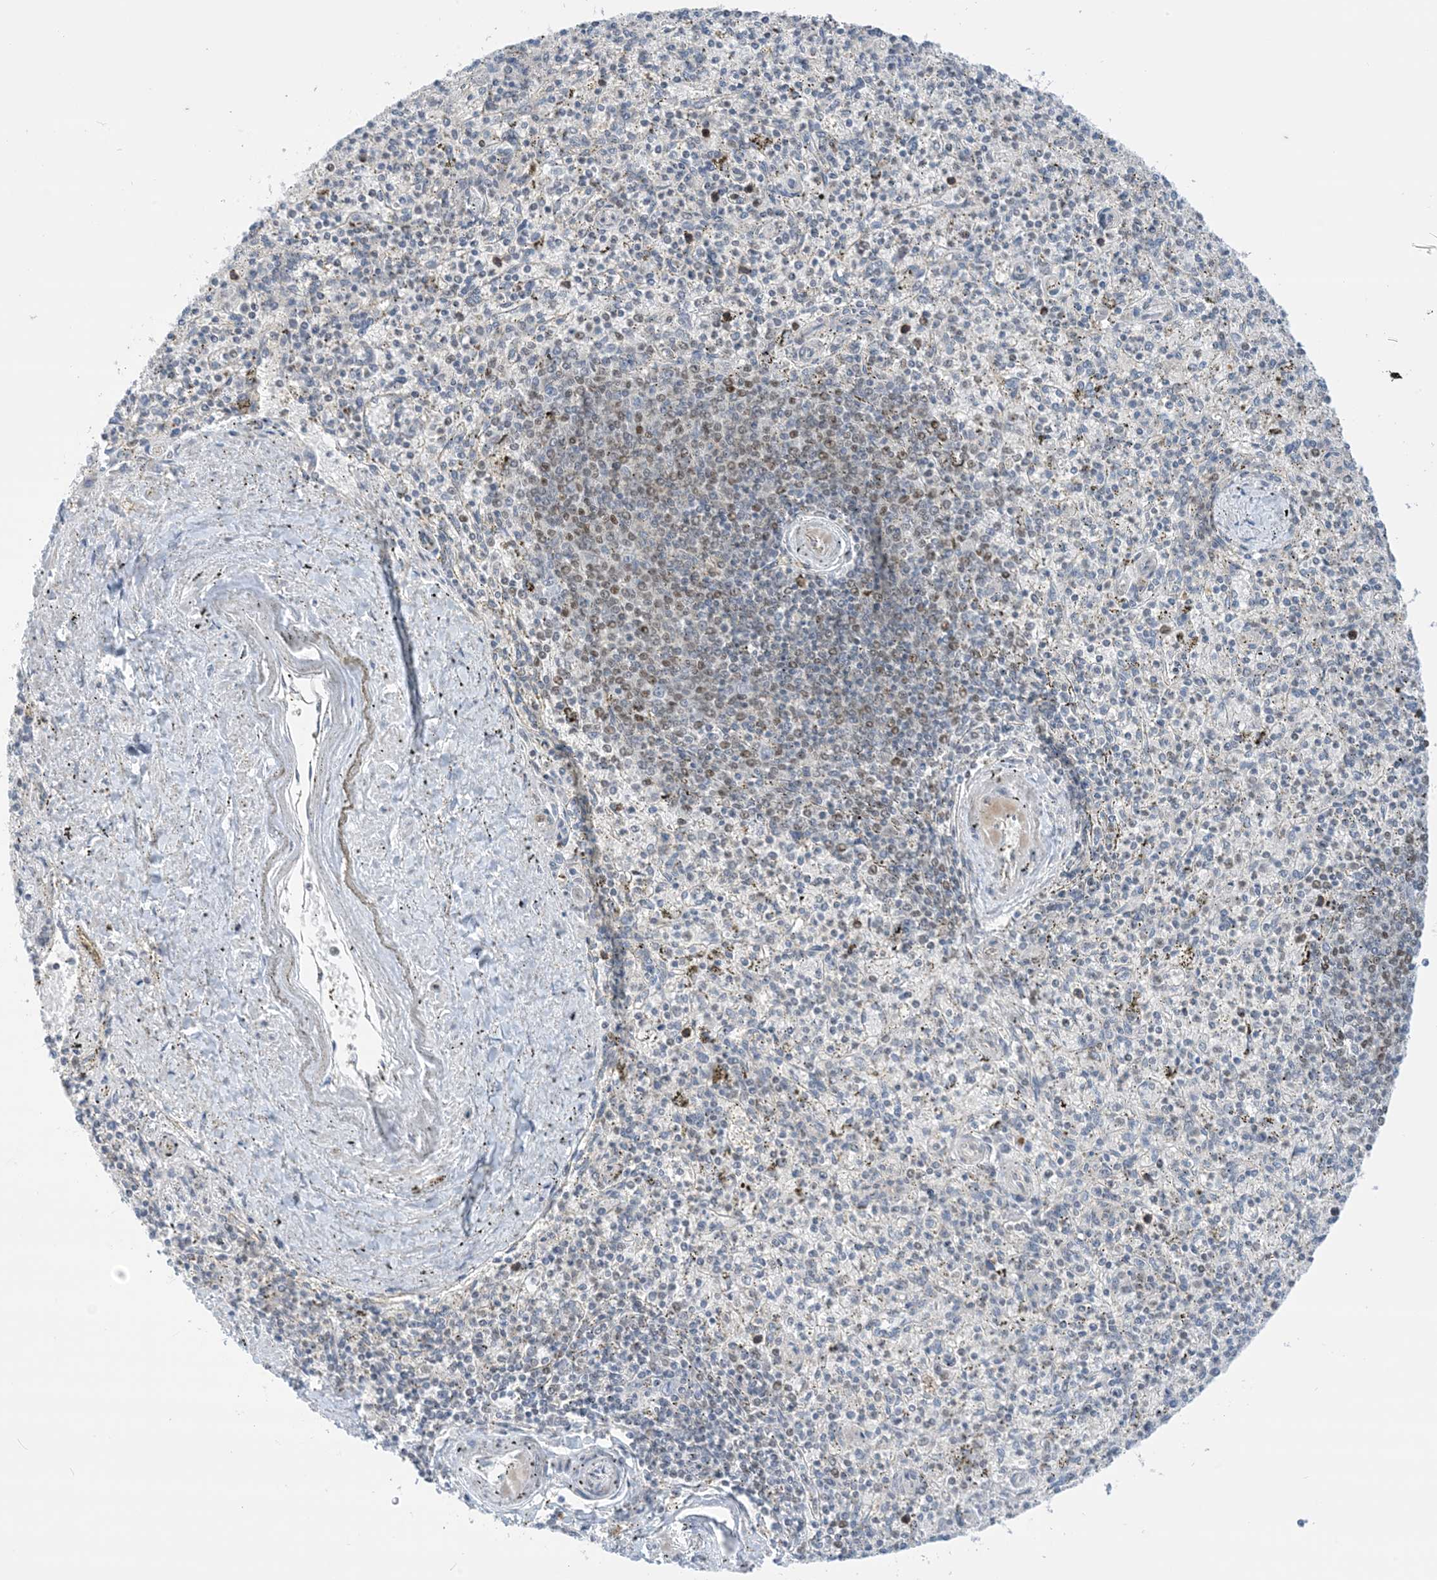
{"staining": {"intensity": "moderate", "quantity": "25%-75%", "location": "nuclear"}, "tissue": "spleen", "cell_type": "Cells in red pulp", "image_type": "normal", "snomed": [{"axis": "morphology", "description": "Normal tissue, NOS"}, {"axis": "topography", "description": "Spleen"}], "caption": "Immunohistochemistry (DAB) staining of normal spleen reveals moderate nuclear protein expression in about 25%-75% of cells in red pulp. (Brightfield microscopy of DAB IHC at high magnification).", "gene": "TFPT", "patient": {"sex": "male", "age": 72}}